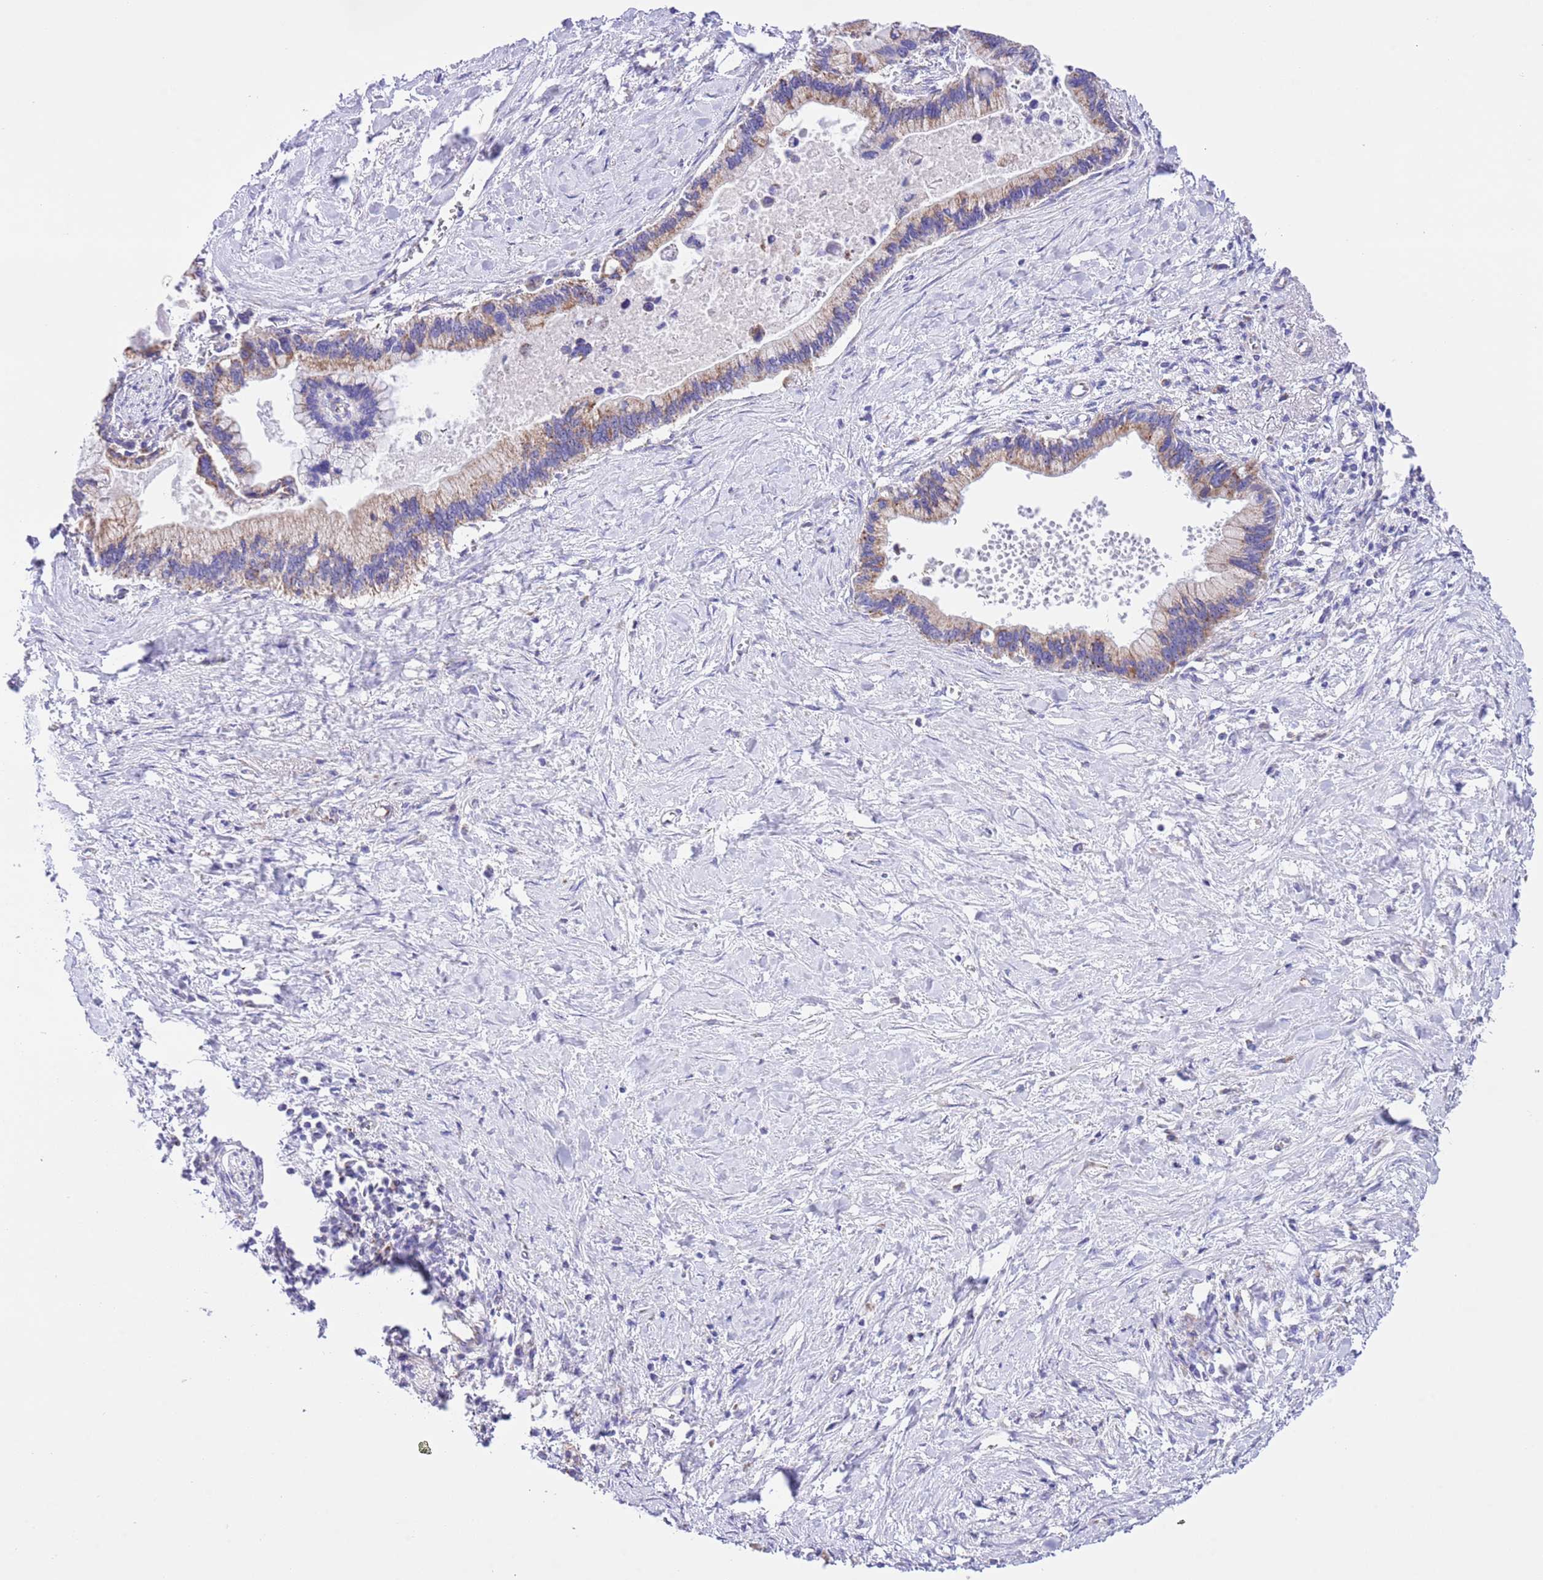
{"staining": {"intensity": "moderate", "quantity": ">75%", "location": "cytoplasmic/membranous"}, "tissue": "pancreatic cancer", "cell_type": "Tumor cells", "image_type": "cancer", "snomed": [{"axis": "morphology", "description": "Adenocarcinoma, NOS"}, {"axis": "topography", "description": "Pancreas"}], "caption": "Tumor cells exhibit medium levels of moderate cytoplasmic/membranous staining in about >75% of cells in pancreatic adenocarcinoma.", "gene": "TEKTIP1", "patient": {"sex": "female", "age": 83}}